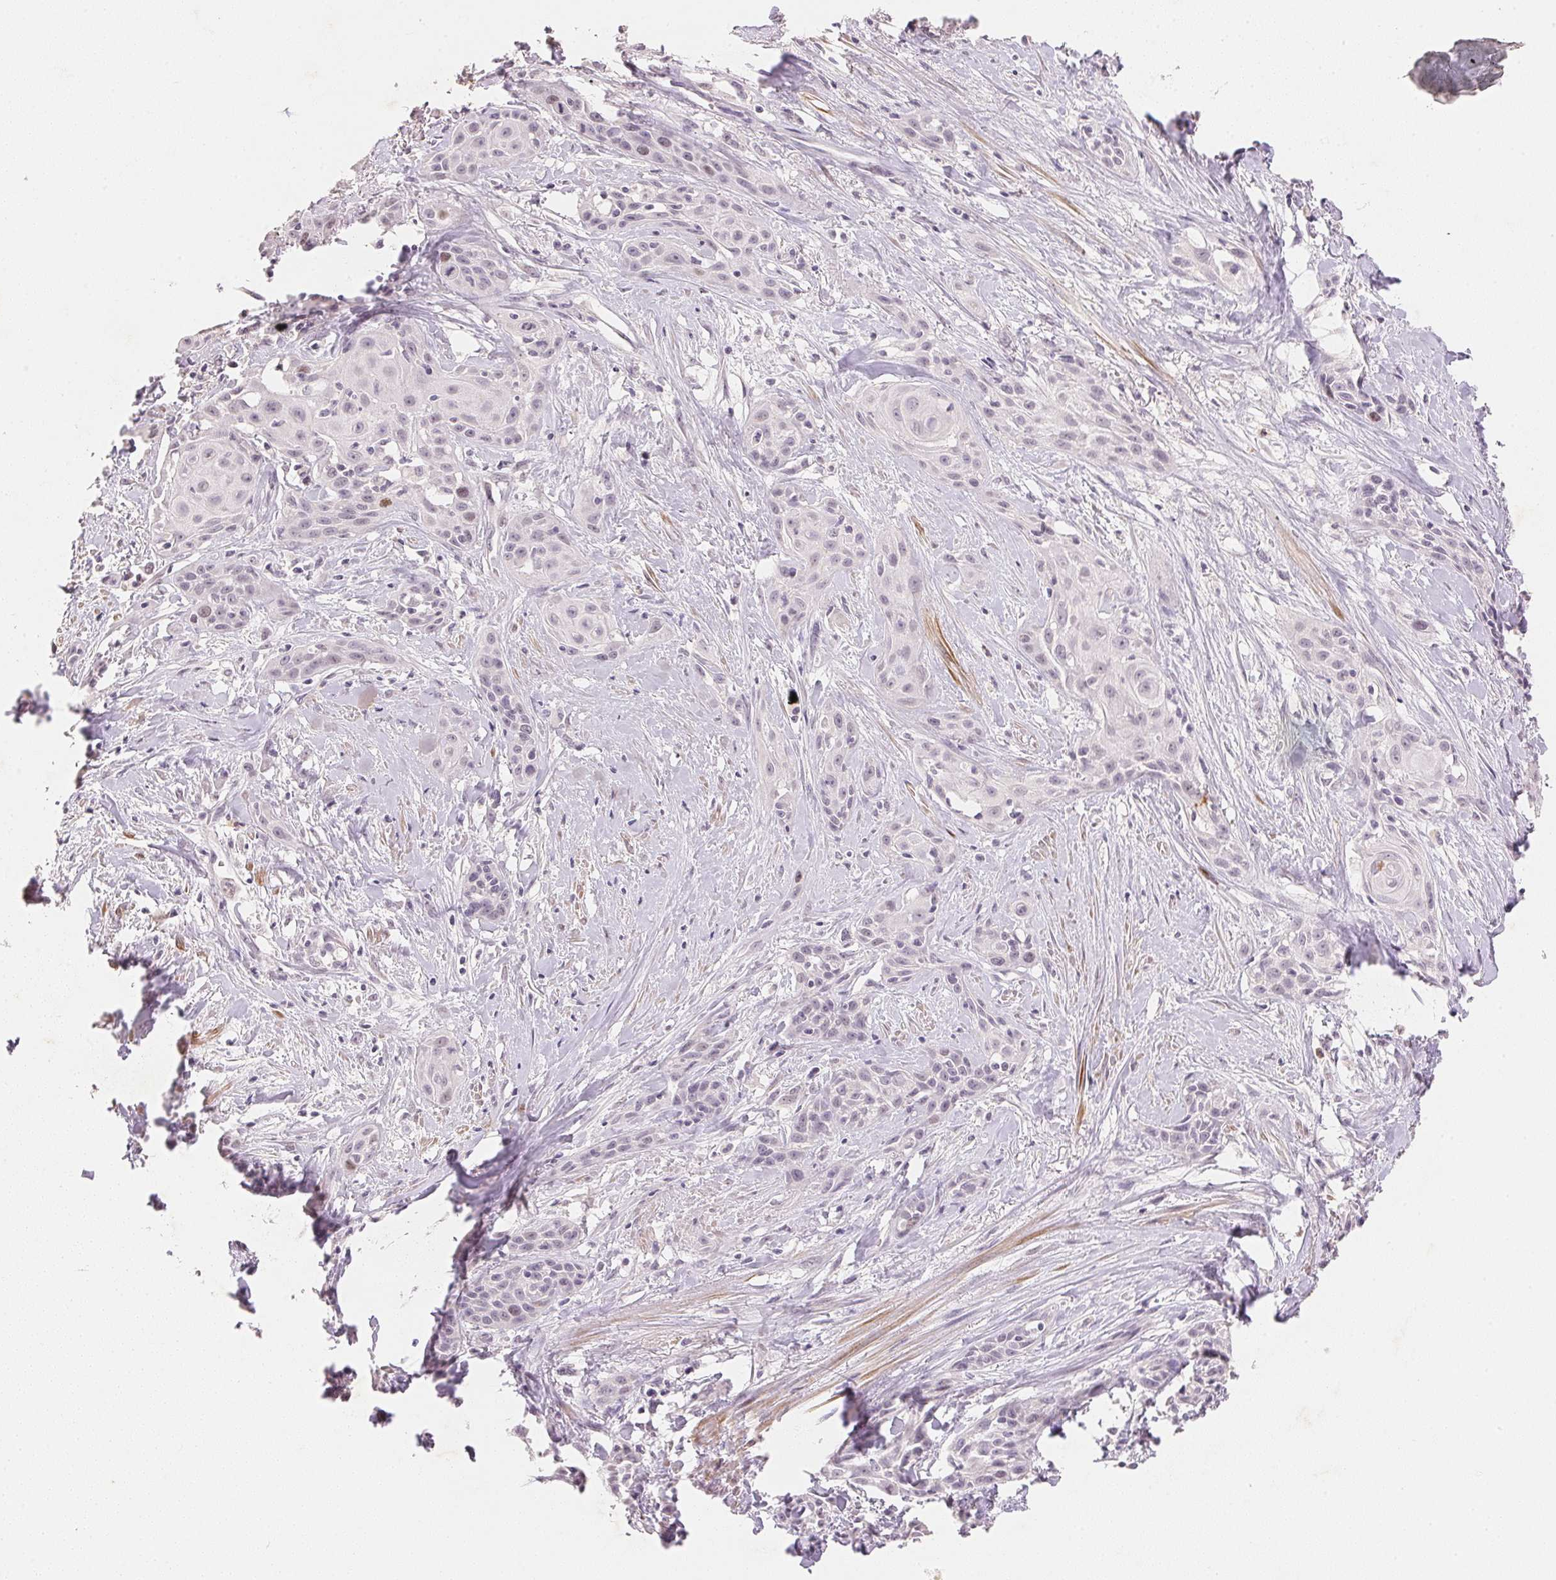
{"staining": {"intensity": "negative", "quantity": "none", "location": "none"}, "tissue": "skin cancer", "cell_type": "Tumor cells", "image_type": "cancer", "snomed": [{"axis": "morphology", "description": "Squamous cell carcinoma, NOS"}, {"axis": "topography", "description": "Skin"}, {"axis": "topography", "description": "Anal"}], "caption": "Immunohistochemical staining of human skin cancer (squamous cell carcinoma) shows no significant expression in tumor cells. Nuclei are stained in blue.", "gene": "SMTN", "patient": {"sex": "male", "age": 64}}